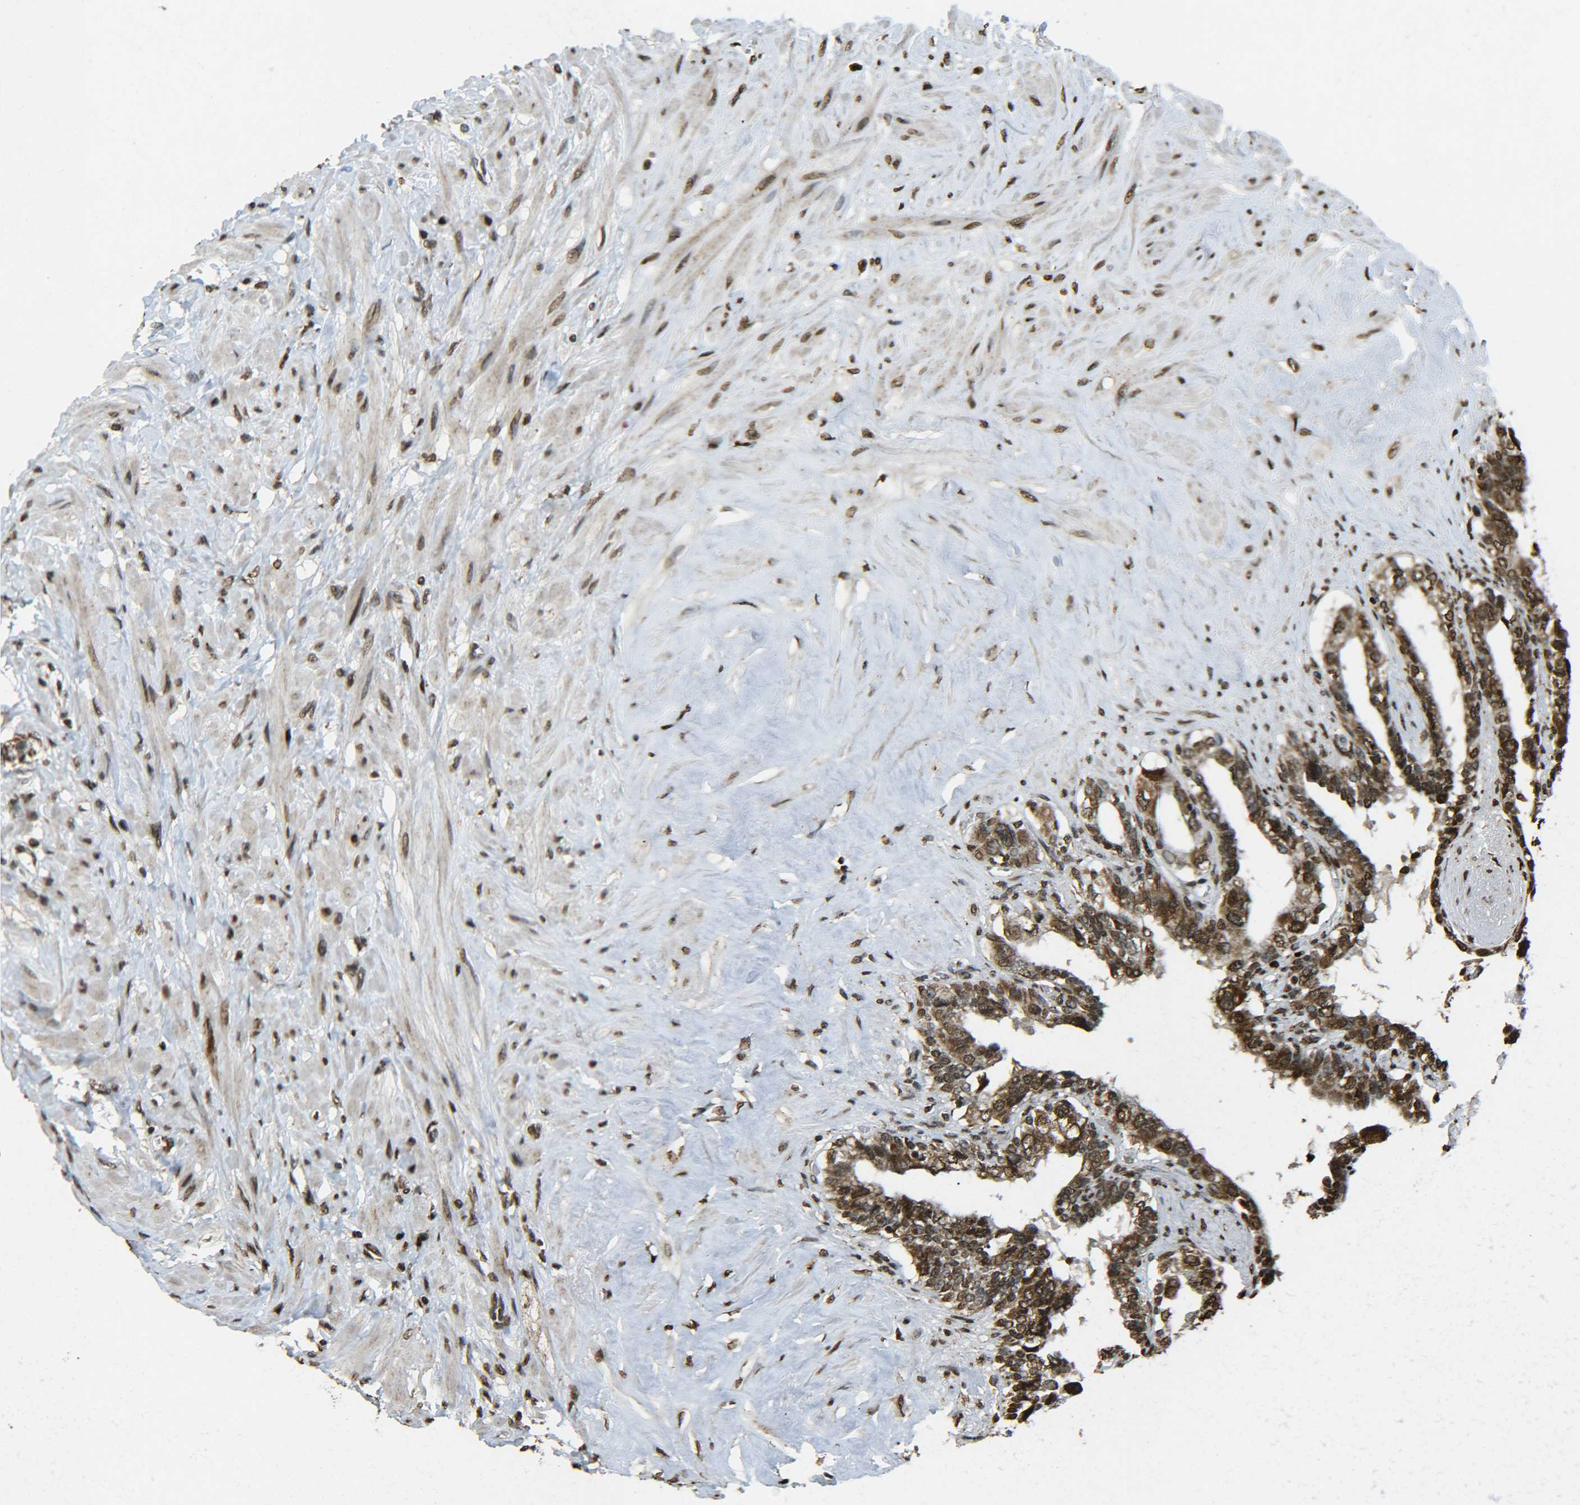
{"staining": {"intensity": "strong", "quantity": ">75%", "location": "cytoplasmic/membranous,nuclear"}, "tissue": "seminal vesicle", "cell_type": "Glandular cells", "image_type": "normal", "snomed": [{"axis": "morphology", "description": "Normal tissue, NOS"}, {"axis": "topography", "description": "Seminal veicle"}], "caption": "DAB immunohistochemical staining of unremarkable seminal vesicle reveals strong cytoplasmic/membranous,nuclear protein staining in approximately >75% of glandular cells.", "gene": "NEUROG2", "patient": {"sex": "male", "age": 63}}